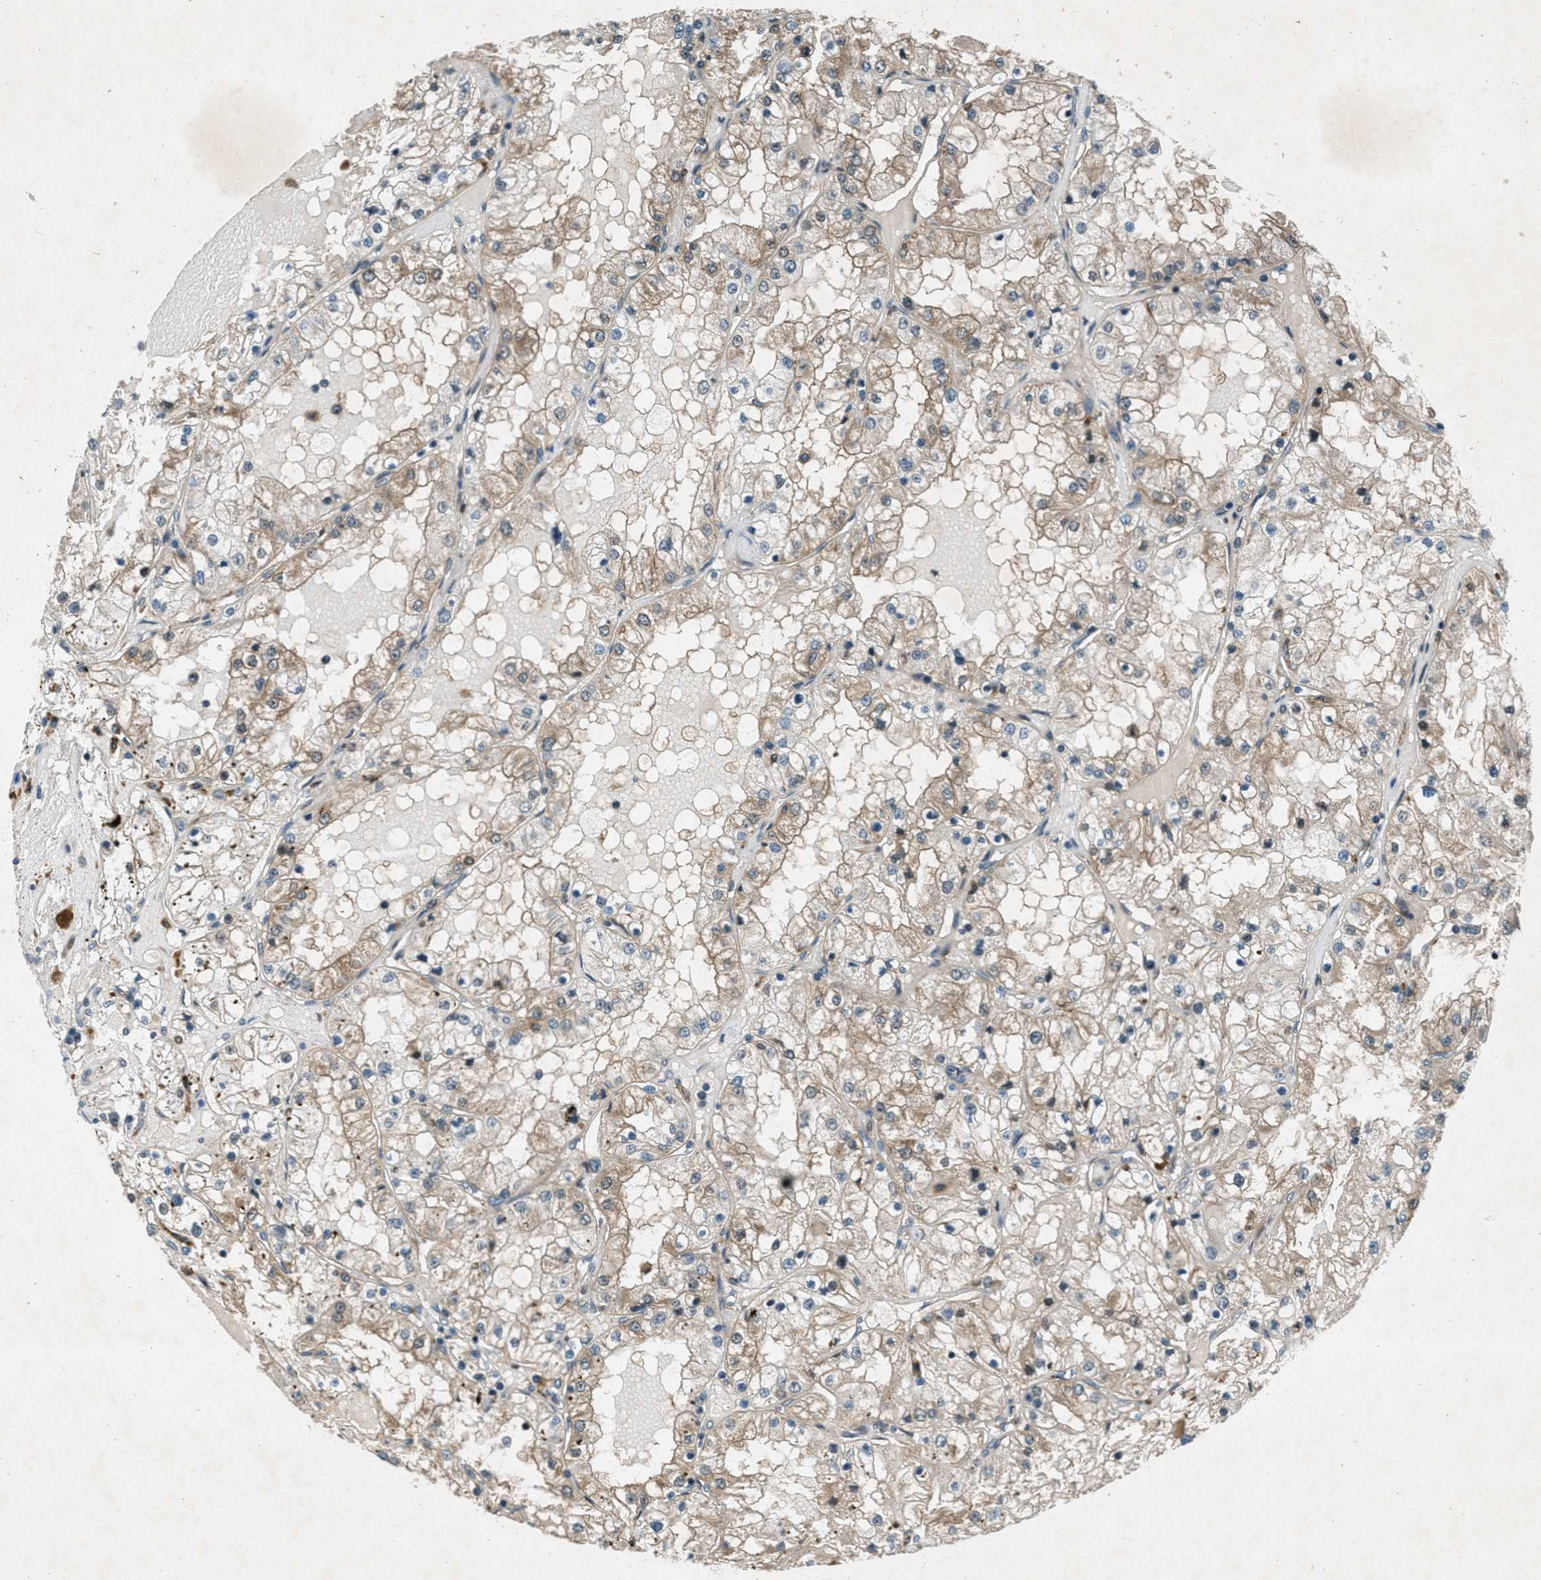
{"staining": {"intensity": "weak", "quantity": ">75%", "location": "cytoplasmic/membranous"}, "tissue": "renal cancer", "cell_type": "Tumor cells", "image_type": "cancer", "snomed": [{"axis": "morphology", "description": "Adenocarcinoma, NOS"}, {"axis": "topography", "description": "Kidney"}], "caption": "Adenocarcinoma (renal) stained for a protein exhibits weak cytoplasmic/membranous positivity in tumor cells. (Brightfield microscopy of DAB IHC at high magnification).", "gene": "EPSTI1", "patient": {"sex": "male", "age": 68}}